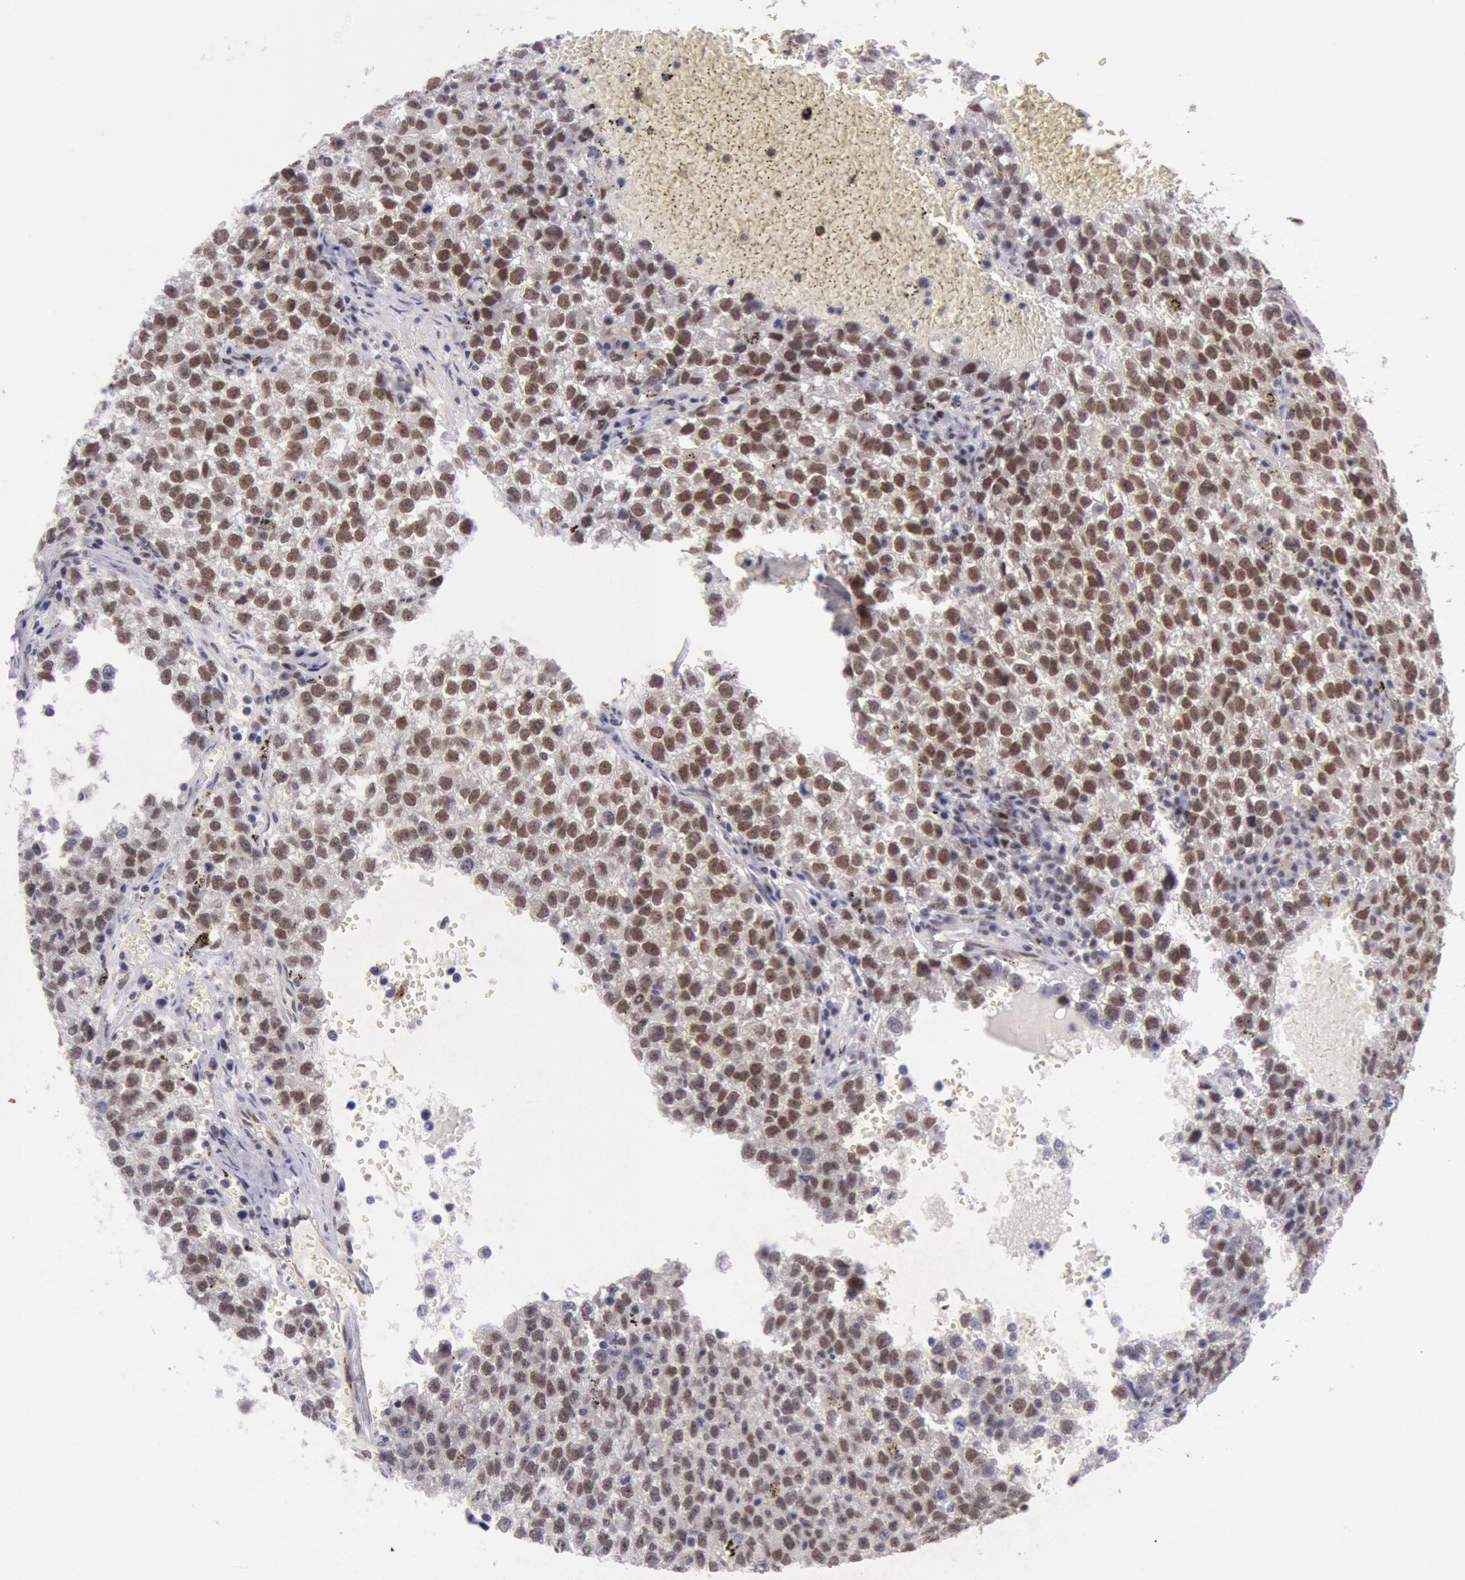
{"staining": {"intensity": "moderate", "quantity": ">75%", "location": "nuclear"}, "tissue": "testis cancer", "cell_type": "Tumor cells", "image_type": "cancer", "snomed": [{"axis": "morphology", "description": "Seminoma, NOS"}, {"axis": "topography", "description": "Testis"}], "caption": "Protein staining of testis cancer tissue displays moderate nuclear expression in about >75% of tumor cells.", "gene": "CDKN2B", "patient": {"sex": "male", "age": 35}}